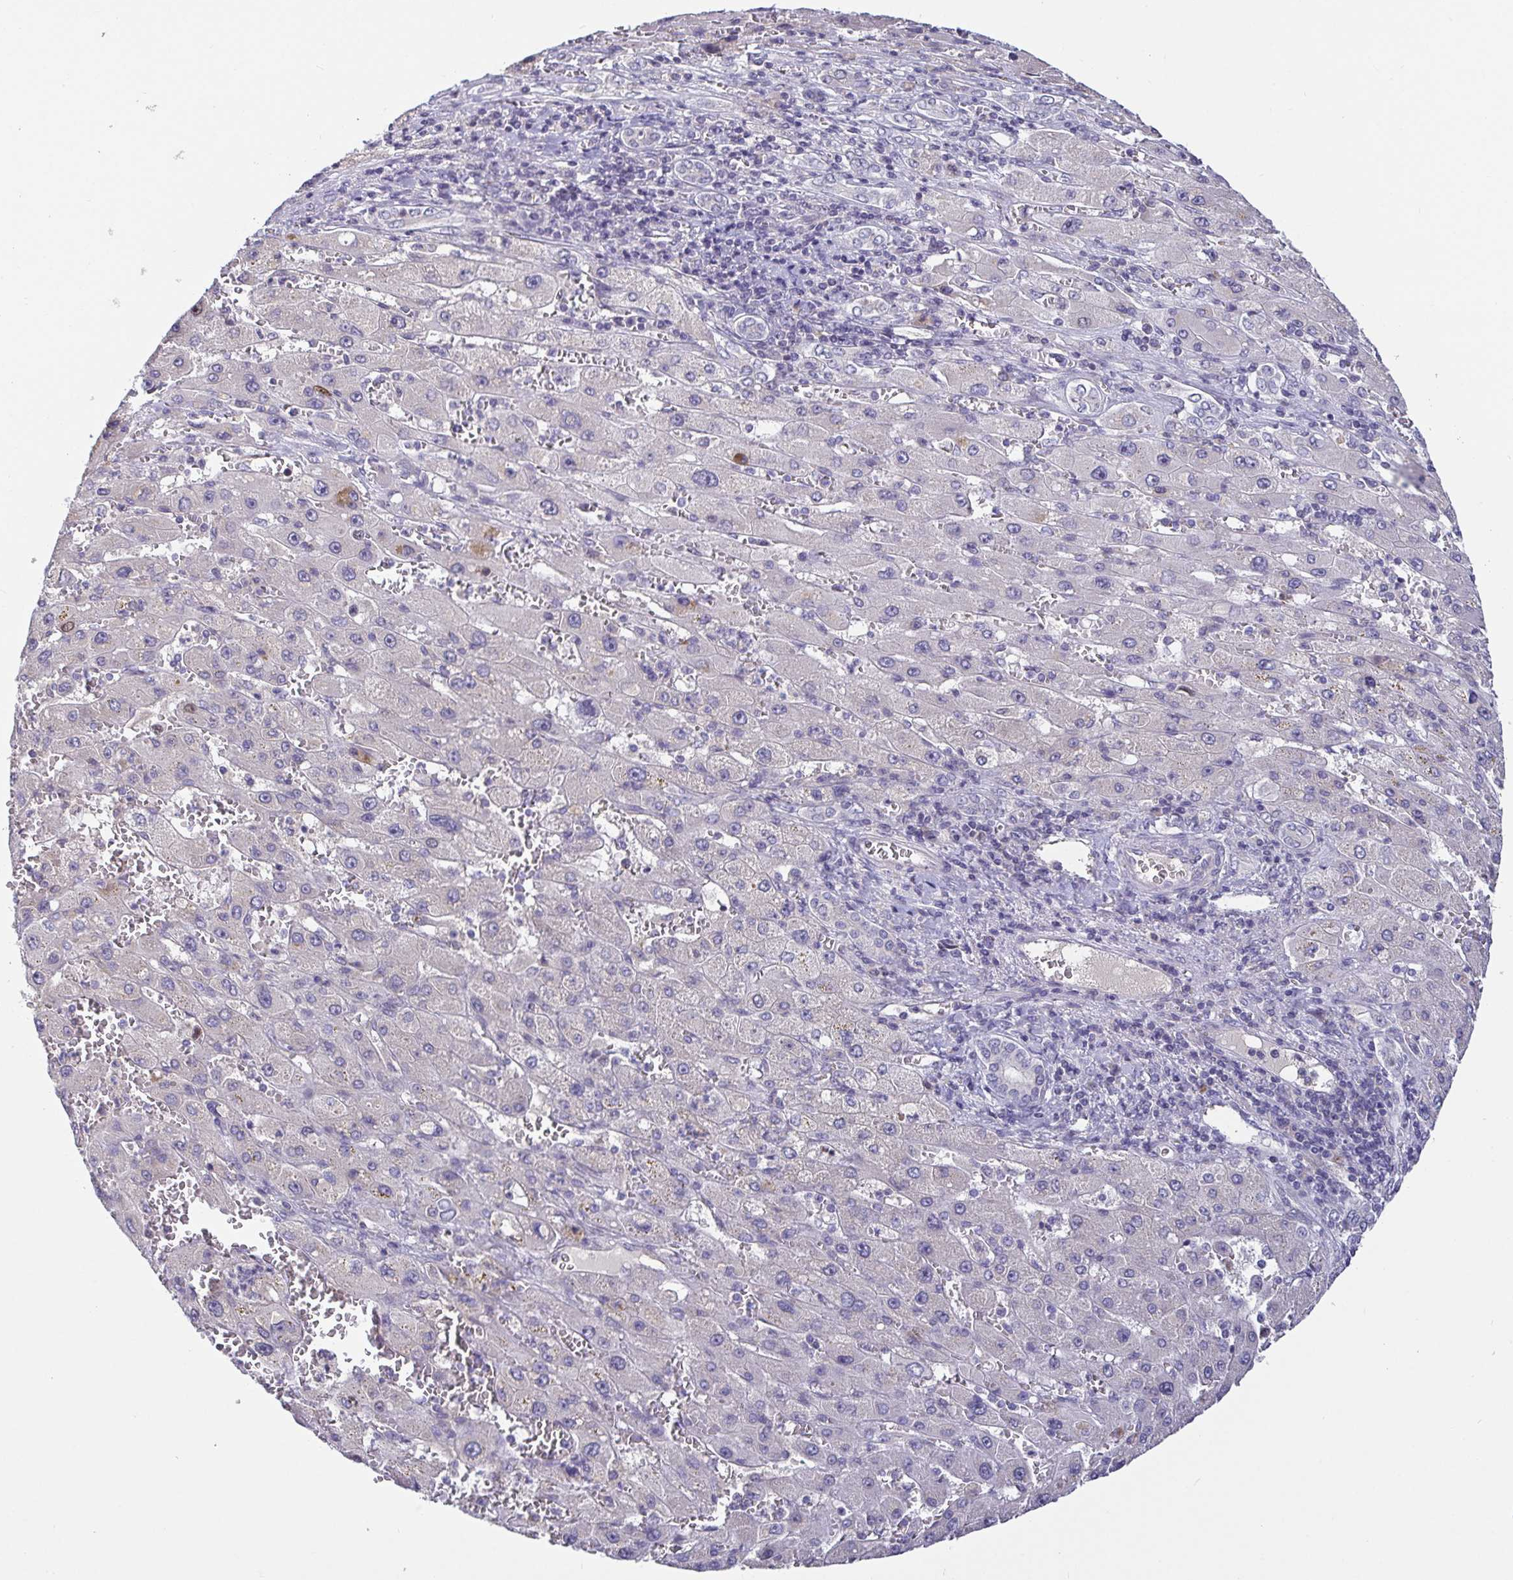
{"staining": {"intensity": "negative", "quantity": "none", "location": "none"}, "tissue": "liver cancer", "cell_type": "Tumor cells", "image_type": "cancer", "snomed": [{"axis": "morphology", "description": "Carcinoma, Hepatocellular, NOS"}, {"axis": "topography", "description": "Liver"}], "caption": "Protein analysis of liver cancer (hepatocellular carcinoma) demonstrates no significant staining in tumor cells.", "gene": "ANLN", "patient": {"sex": "female", "age": 73}}